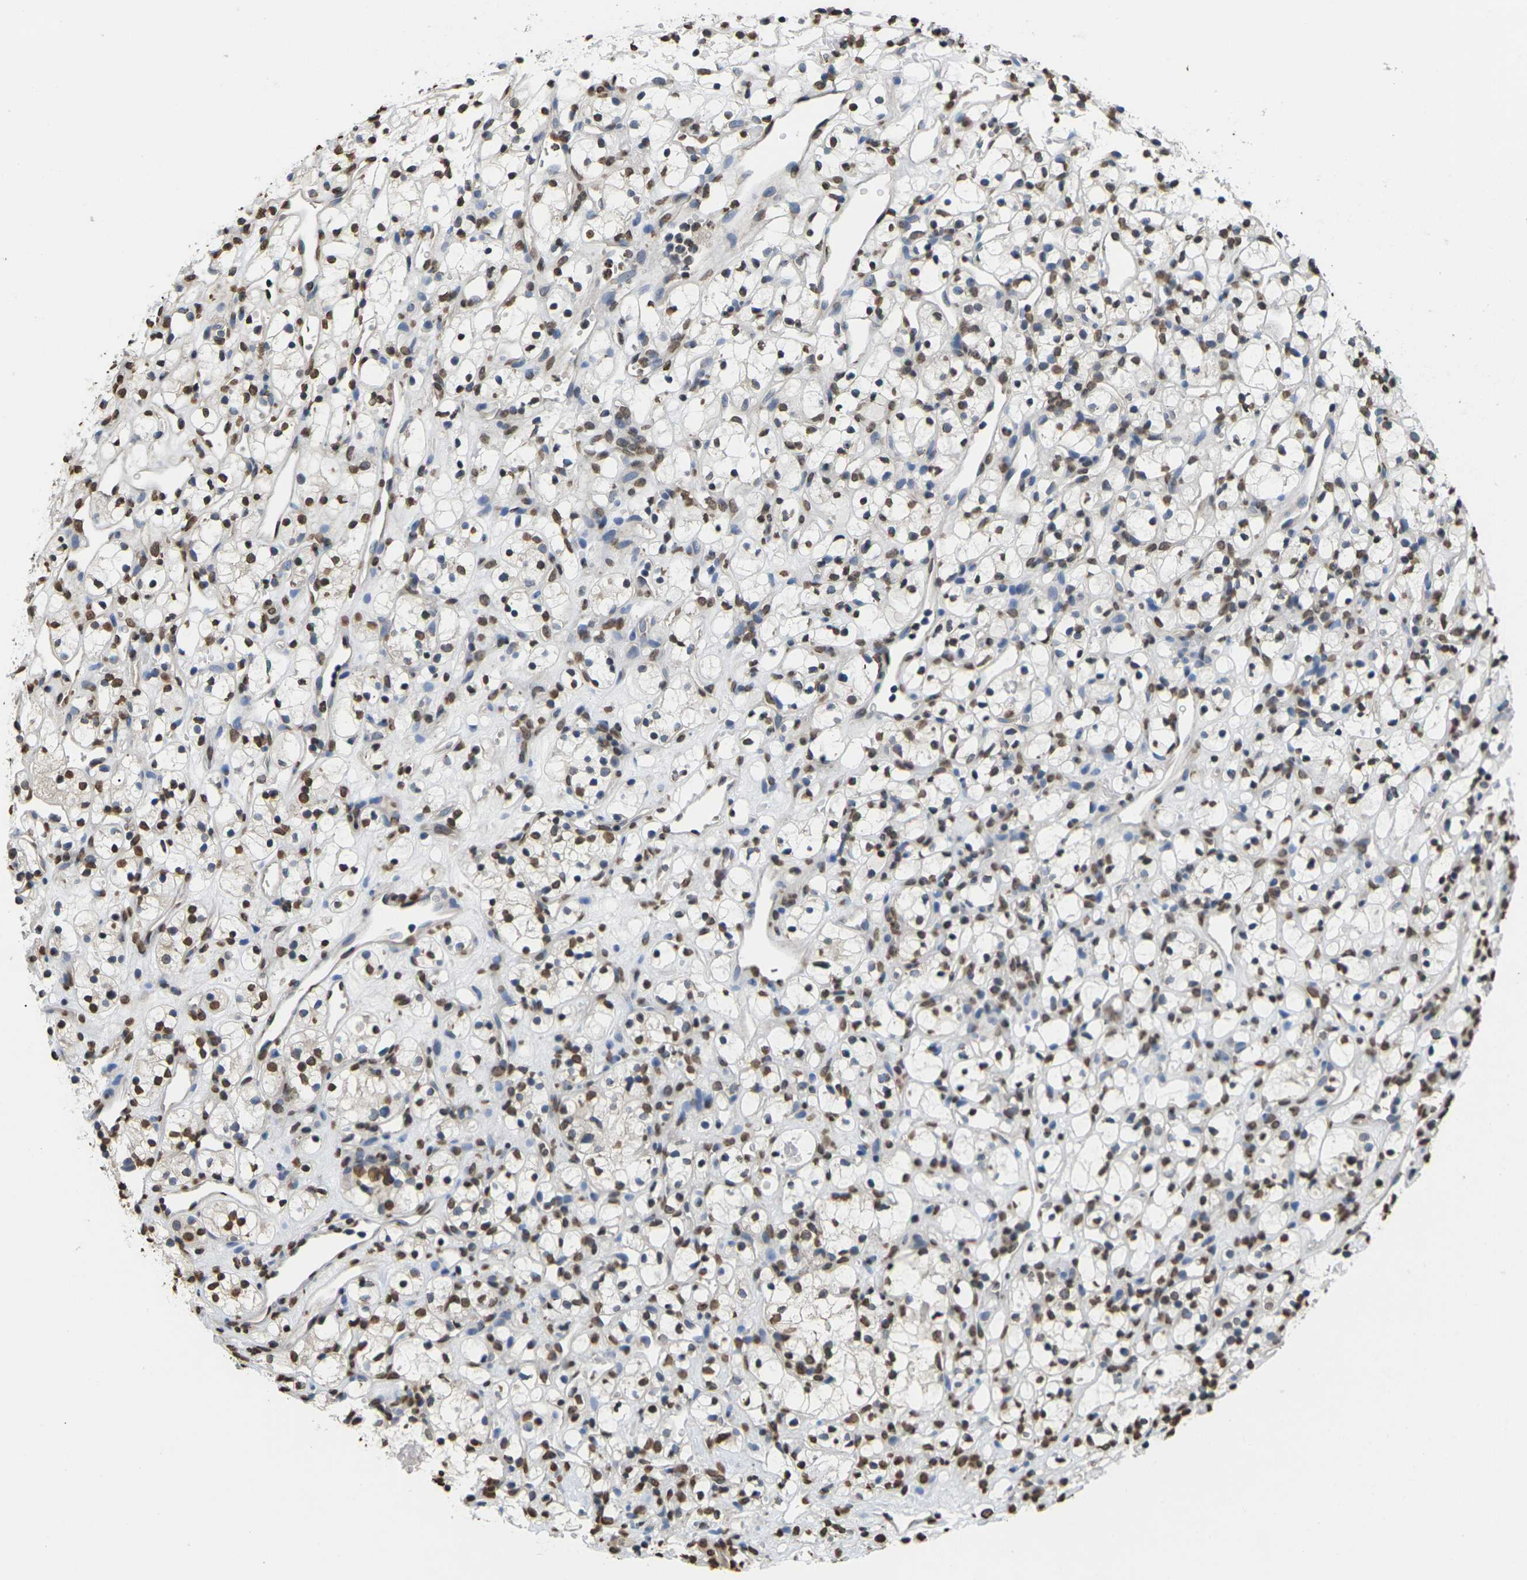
{"staining": {"intensity": "strong", "quantity": "25%-75%", "location": "nuclear"}, "tissue": "renal cancer", "cell_type": "Tumor cells", "image_type": "cancer", "snomed": [{"axis": "morphology", "description": "Adenocarcinoma, NOS"}, {"axis": "topography", "description": "Kidney"}], "caption": "Immunohistochemical staining of adenocarcinoma (renal) exhibits strong nuclear protein staining in about 25%-75% of tumor cells.", "gene": "EMSY", "patient": {"sex": "female", "age": 60}}